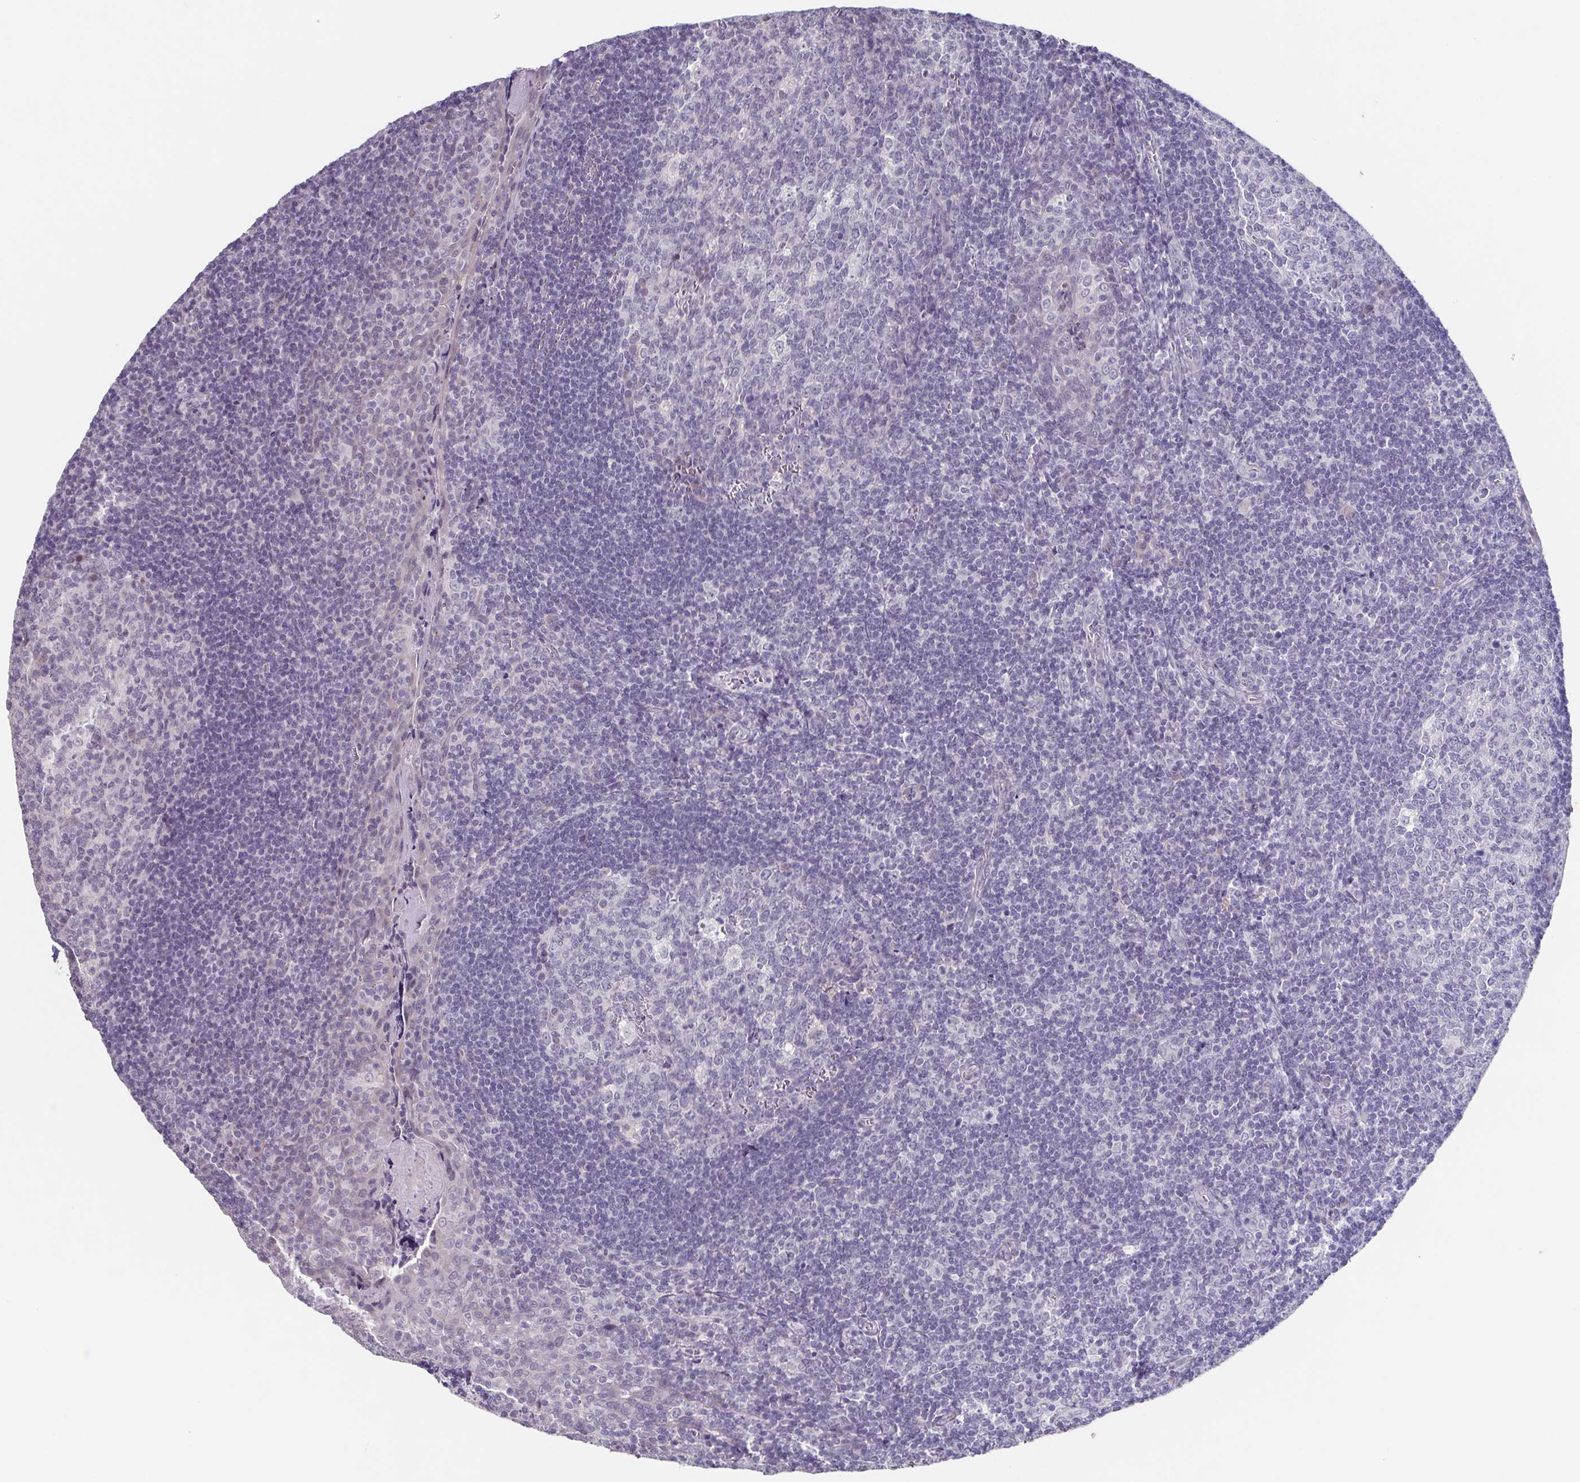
{"staining": {"intensity": "negative", "quantity": "none", "location": "none"}, "tissue": "tonsil", "cell_type": "Germinal center cells", "image_type": "normal", "snomed": [{"axis": "morphology", "description": "Normal tissue, NOS"}, {"axis": "morphology", "description": "Inflammation, NOS"}, {"axis": "topography", "description": "Tonsil"}], "caption": "Immunohistochemical staining of unremarkable human tonsil reveals no significant expression in germinal center cells. The staining was performed using DAB to visualize the protein expression in brown, while the nuclei were stained in blue with hematoxylin (Magnification: 20x).", "gene": "GHRL", "patient": {"sex": "female", "age": 31}}